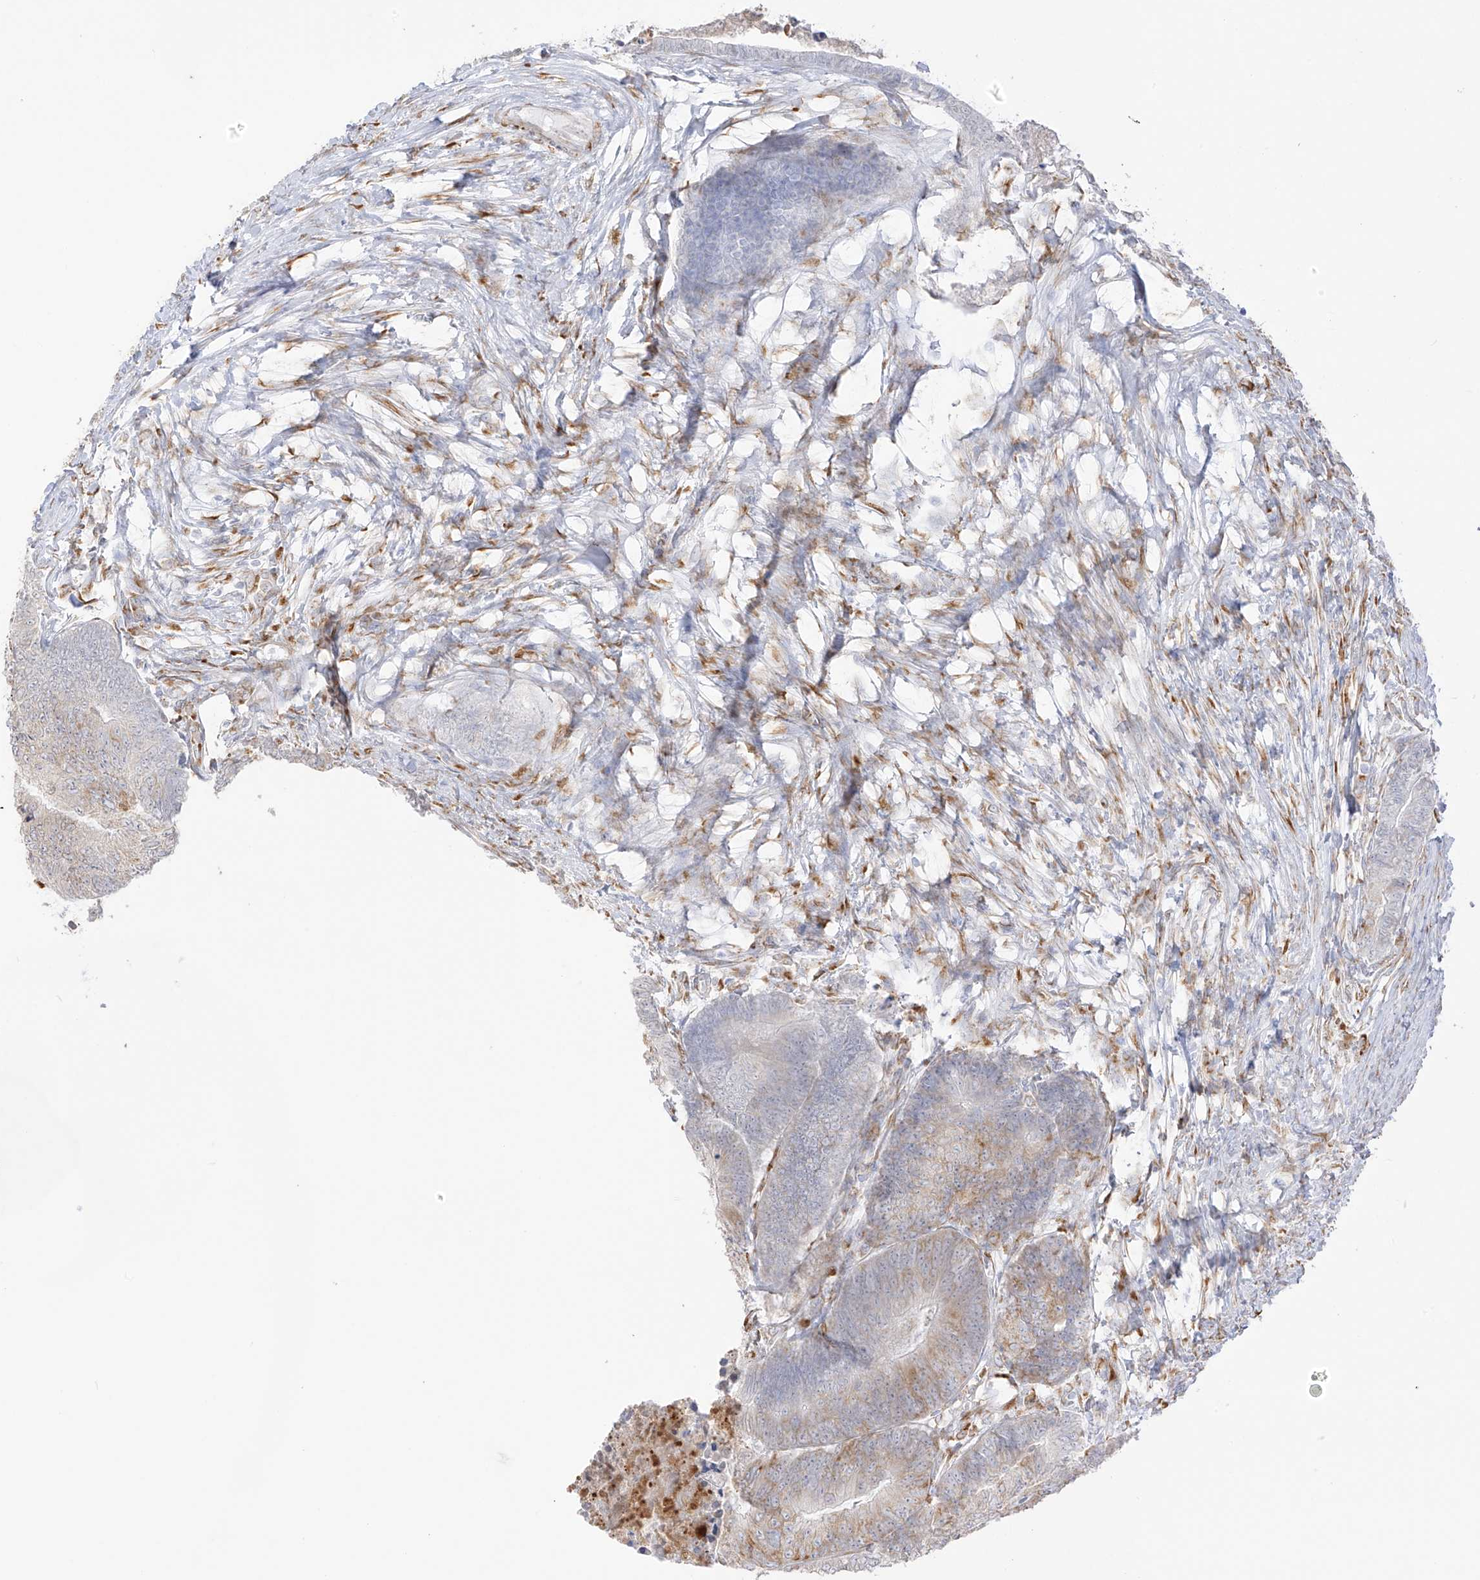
{"staining": {"intensity": "moderate", "quantity": "25%-75%", "location": "cytoplasmic/membranous"}, "tissue": "colorectal cancer", "cell_type": "Tumor cells", "image_type": "cancer", "snomed": [{"axis": "morphology", "description": "Adenocarcinoma, NOS"}, {"axis": "topography", "description": "Colon"}], "caption": "Moderate cytoplasmic/membranous protein positivity is present in approximately 25%-75% of tumor cells in adenocarcinoma (colorectal).", "gene": "LRRC59", "patient": {"sex": "female", "age": 67}}